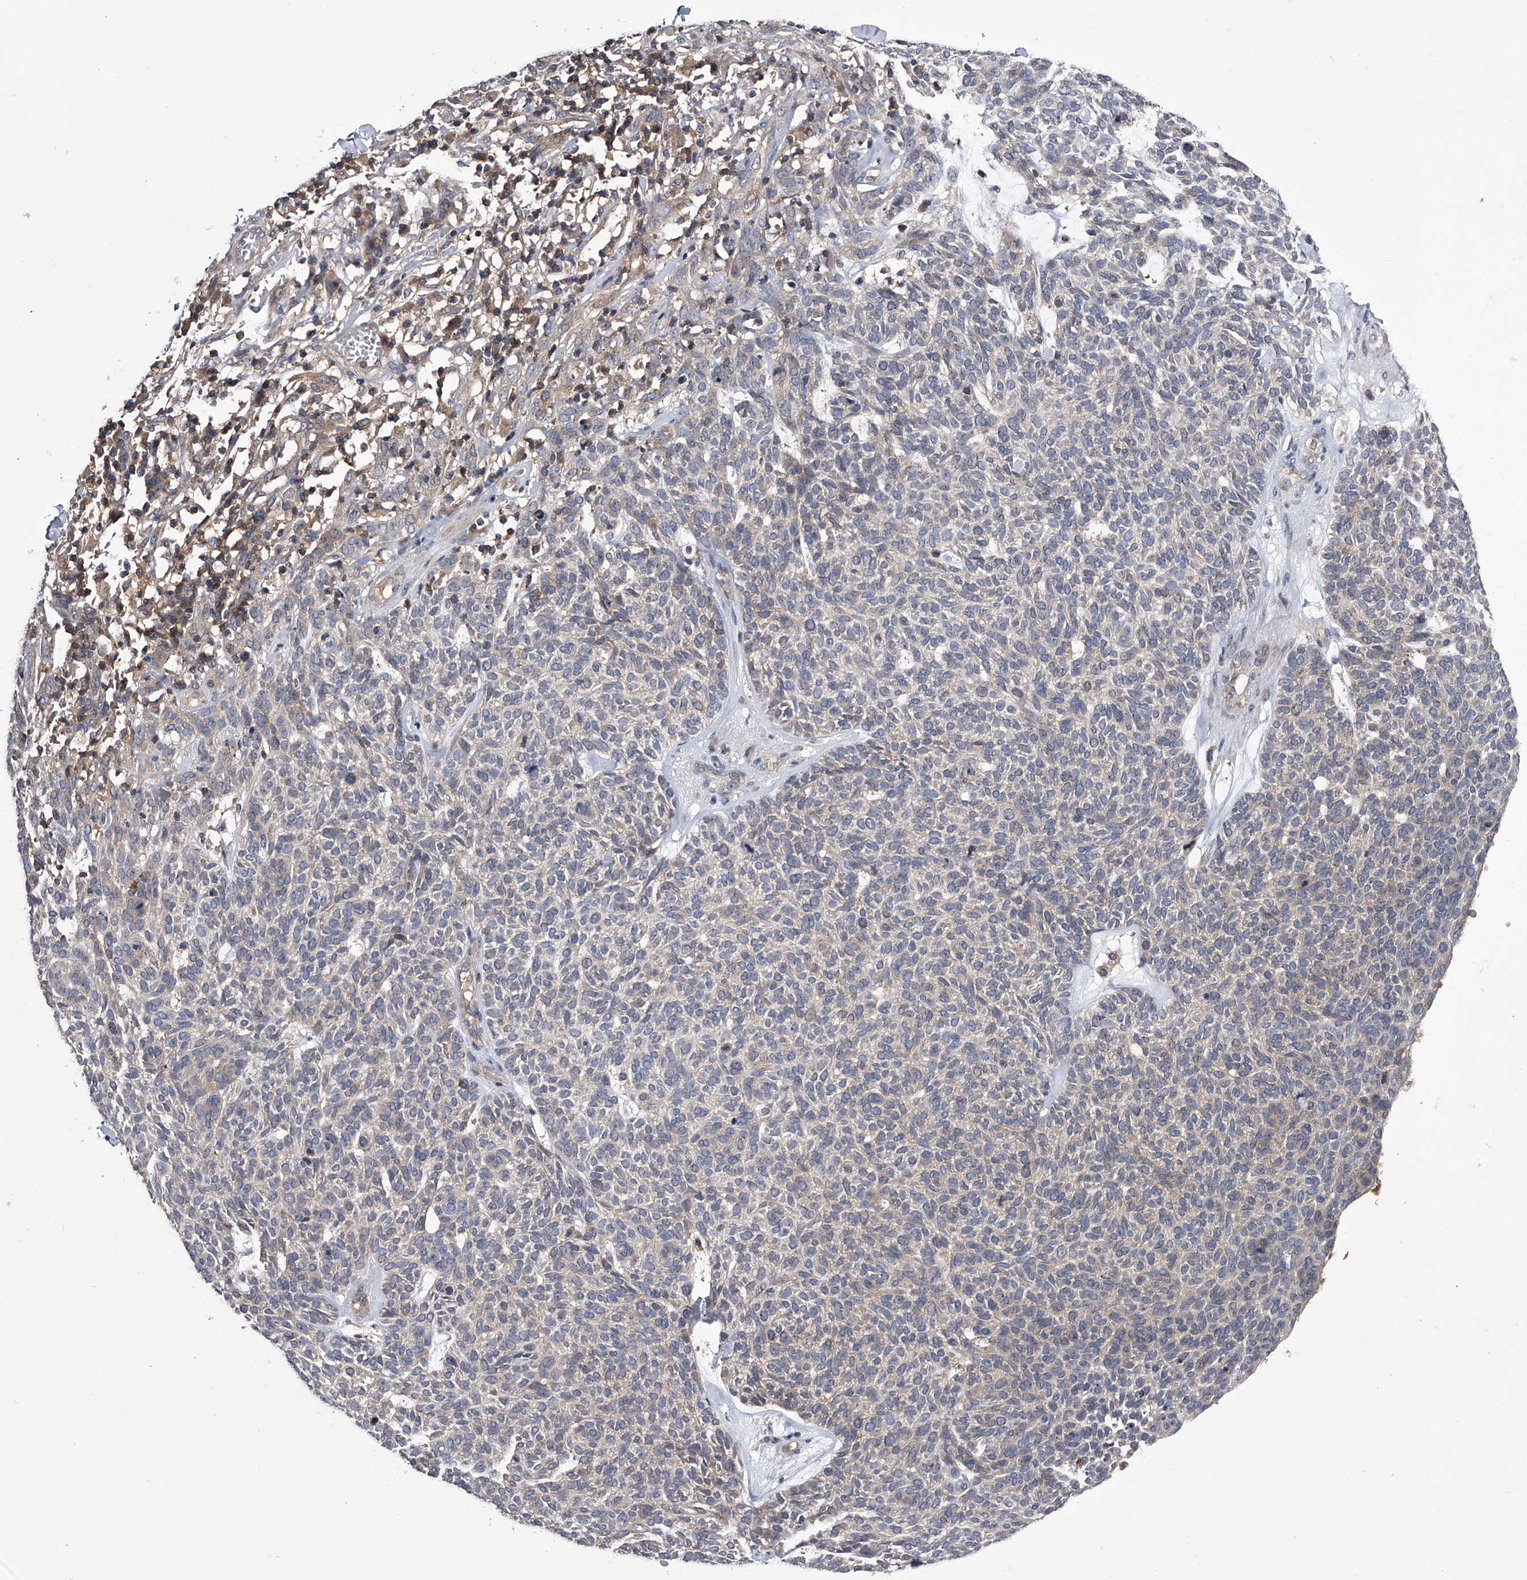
{"staining": {"intensity": "negative", "quantity": "none", "location": "none"}, "tissue": "skin cancer", "cell_type": "Tumor cells", "image_type": "cancer", "snomed": [{"axis": "morphology", "description": "Squamous cell carcinoma, NOS"}, {"axis": "topography", "description": "Skin"}], "caption": "IHC histopathology image of skin cancer stained for a protein (brown), which shows no positivity in tumor cells.", "gene": "PAN3", "patient": {"sex": "female", "age": 90}}